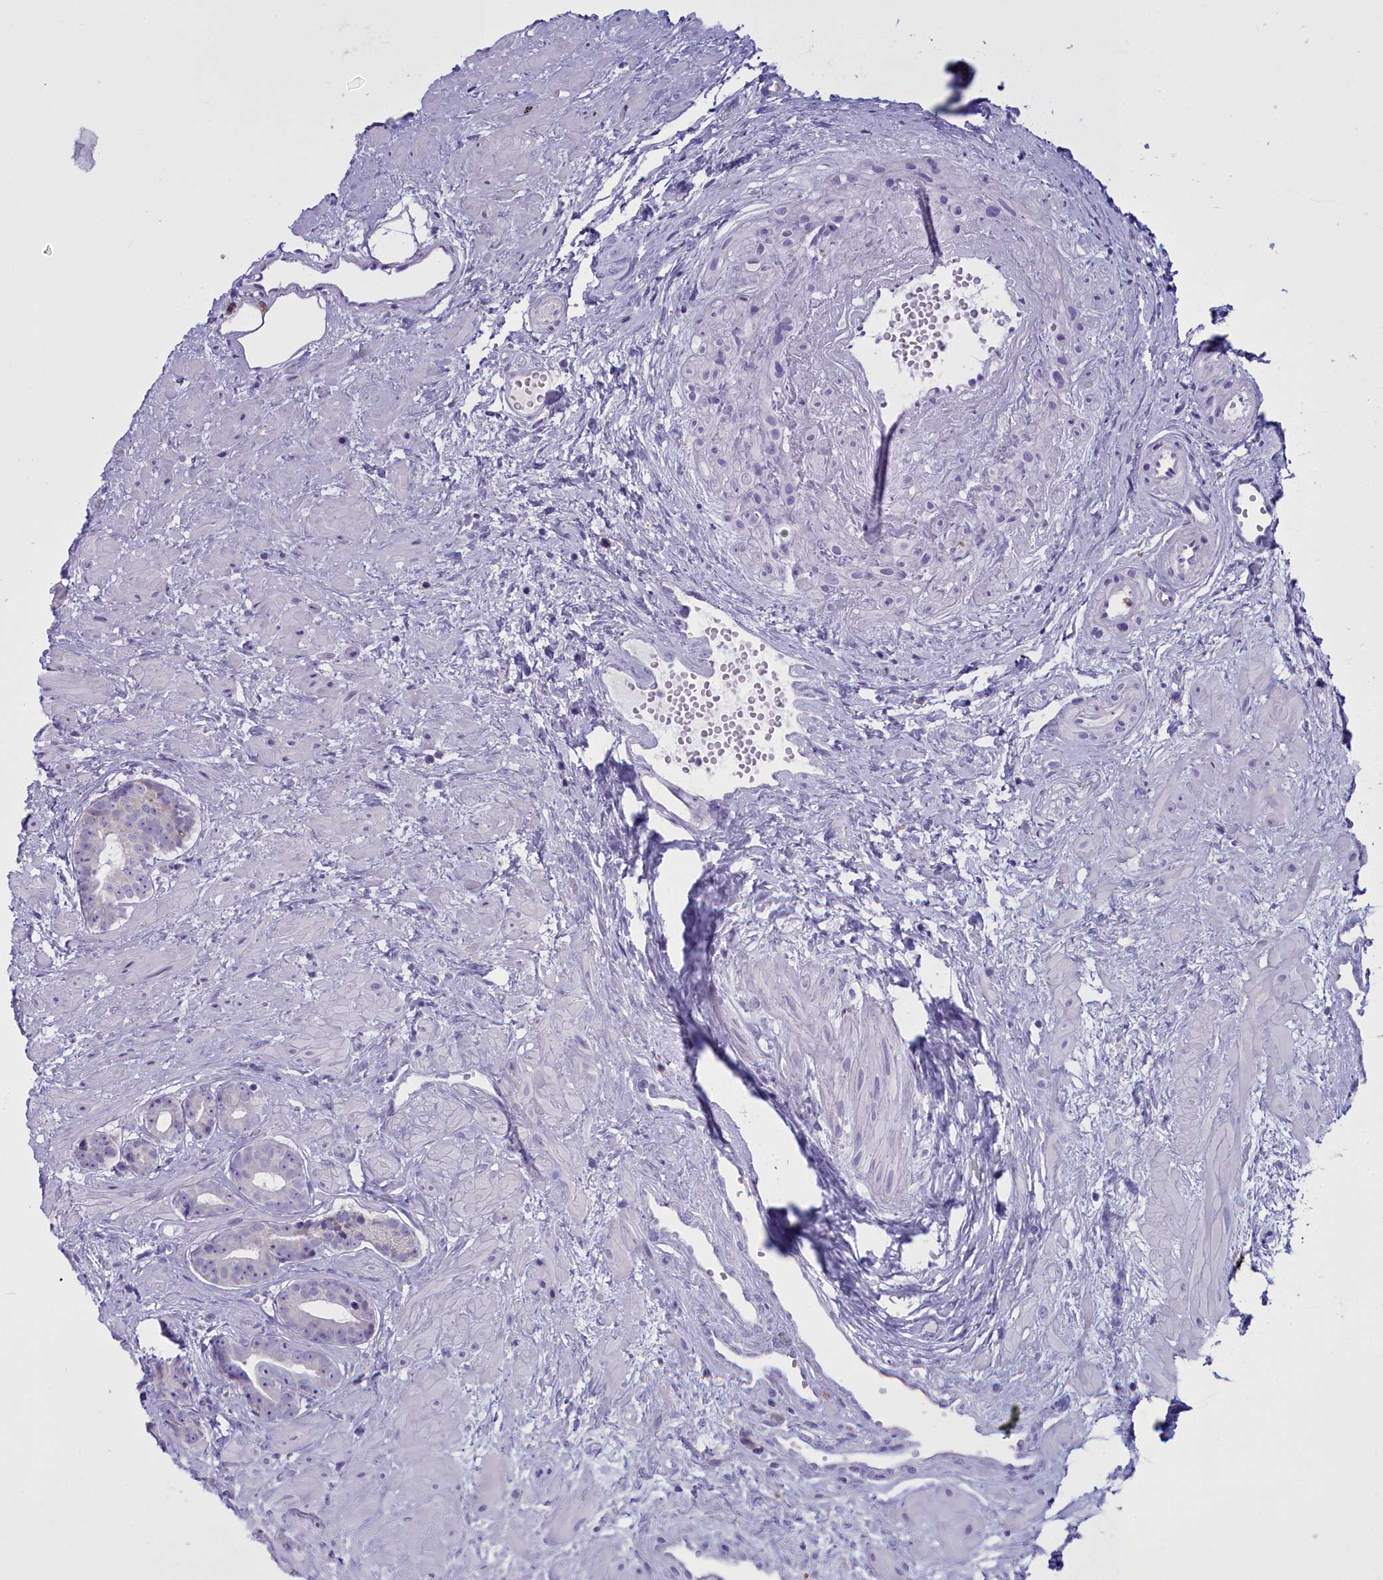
{"staining": {"intensity": "negative", "quantity": "none", "location": "none"}, "tissue": "prostate cancer", "cell_type": "Tumor cells", "image_type": "cancer", "snomed": [{"axis": "morphology", "description": "Adenocarcinoma, Low grade"}, {"axis": "topography", "description": "Prostate"}], "caption": "High magnification brightfield microscopy of adenocarcinoma (low-grade) (prostate) stained with DAB (3,3'-diaminobenzidine) (brown) and counterstained with hematoxylin (blue): tumor cells show no significant positivity.", "gene": "CD5", "patient": {"sex": "male", "age": 64}}